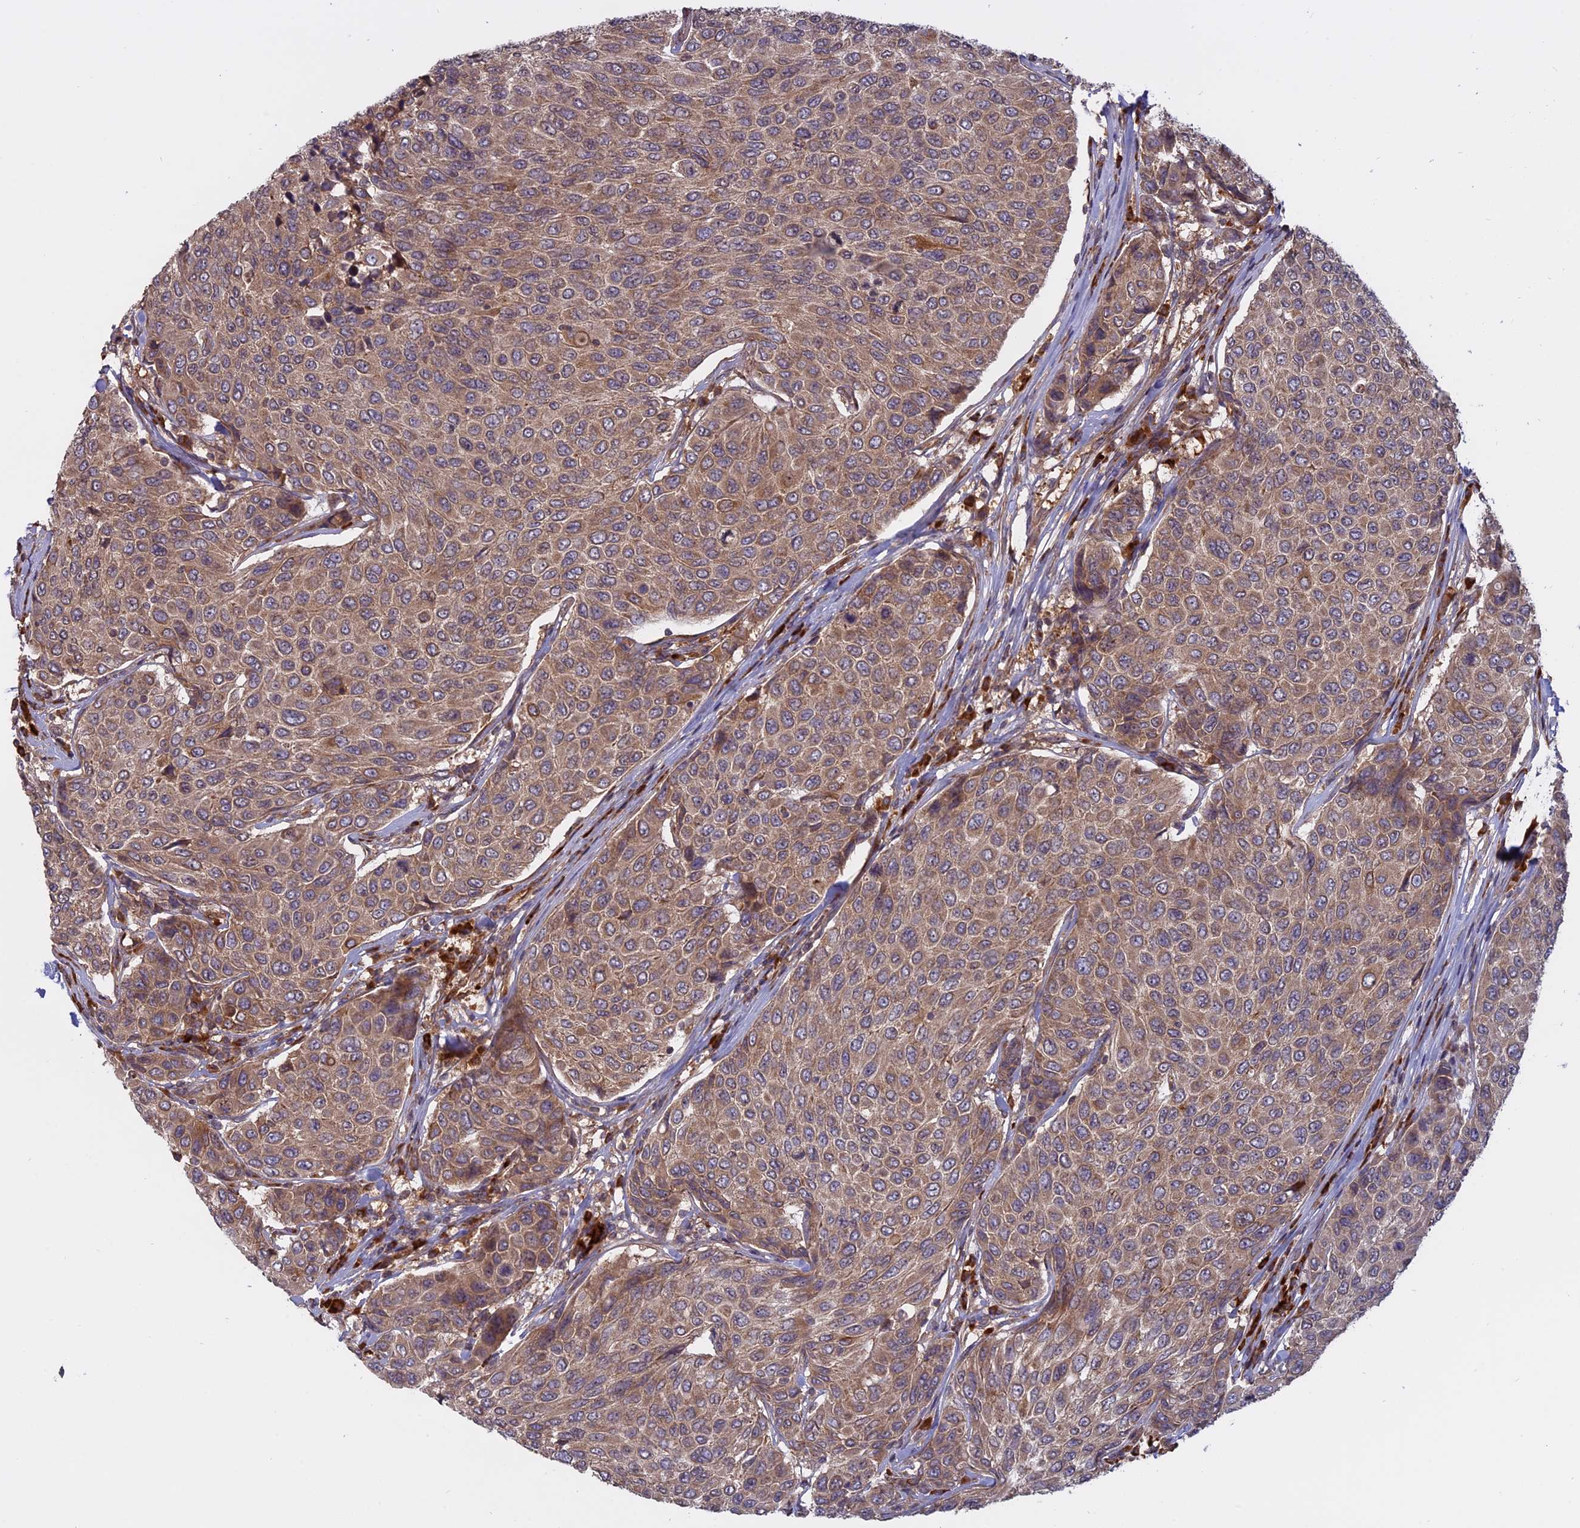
{"staining": {"intensity": "moderate", "quantity": ">75%", "location": "cytoplasmic/membranous"}, "tissue": "breast cancer", "cell_type": "Tumor cells", "image_type": "cancer", "snomed": [{"axis": "morphology", "description": "Duct carcinoma"}, {"axis": "topography", "description": "Breast"}], "caption": "Immunohistochemistry histopathology image of human infiltrating ductal carcinoma (breast) stained for a protein (brown), which exhibits medium levels of moderate cytoplasmic/membranous staining in about >75% of tumor cells.", "gene": "TMEM208", "patient": {"sex": "female", "age": 55}}